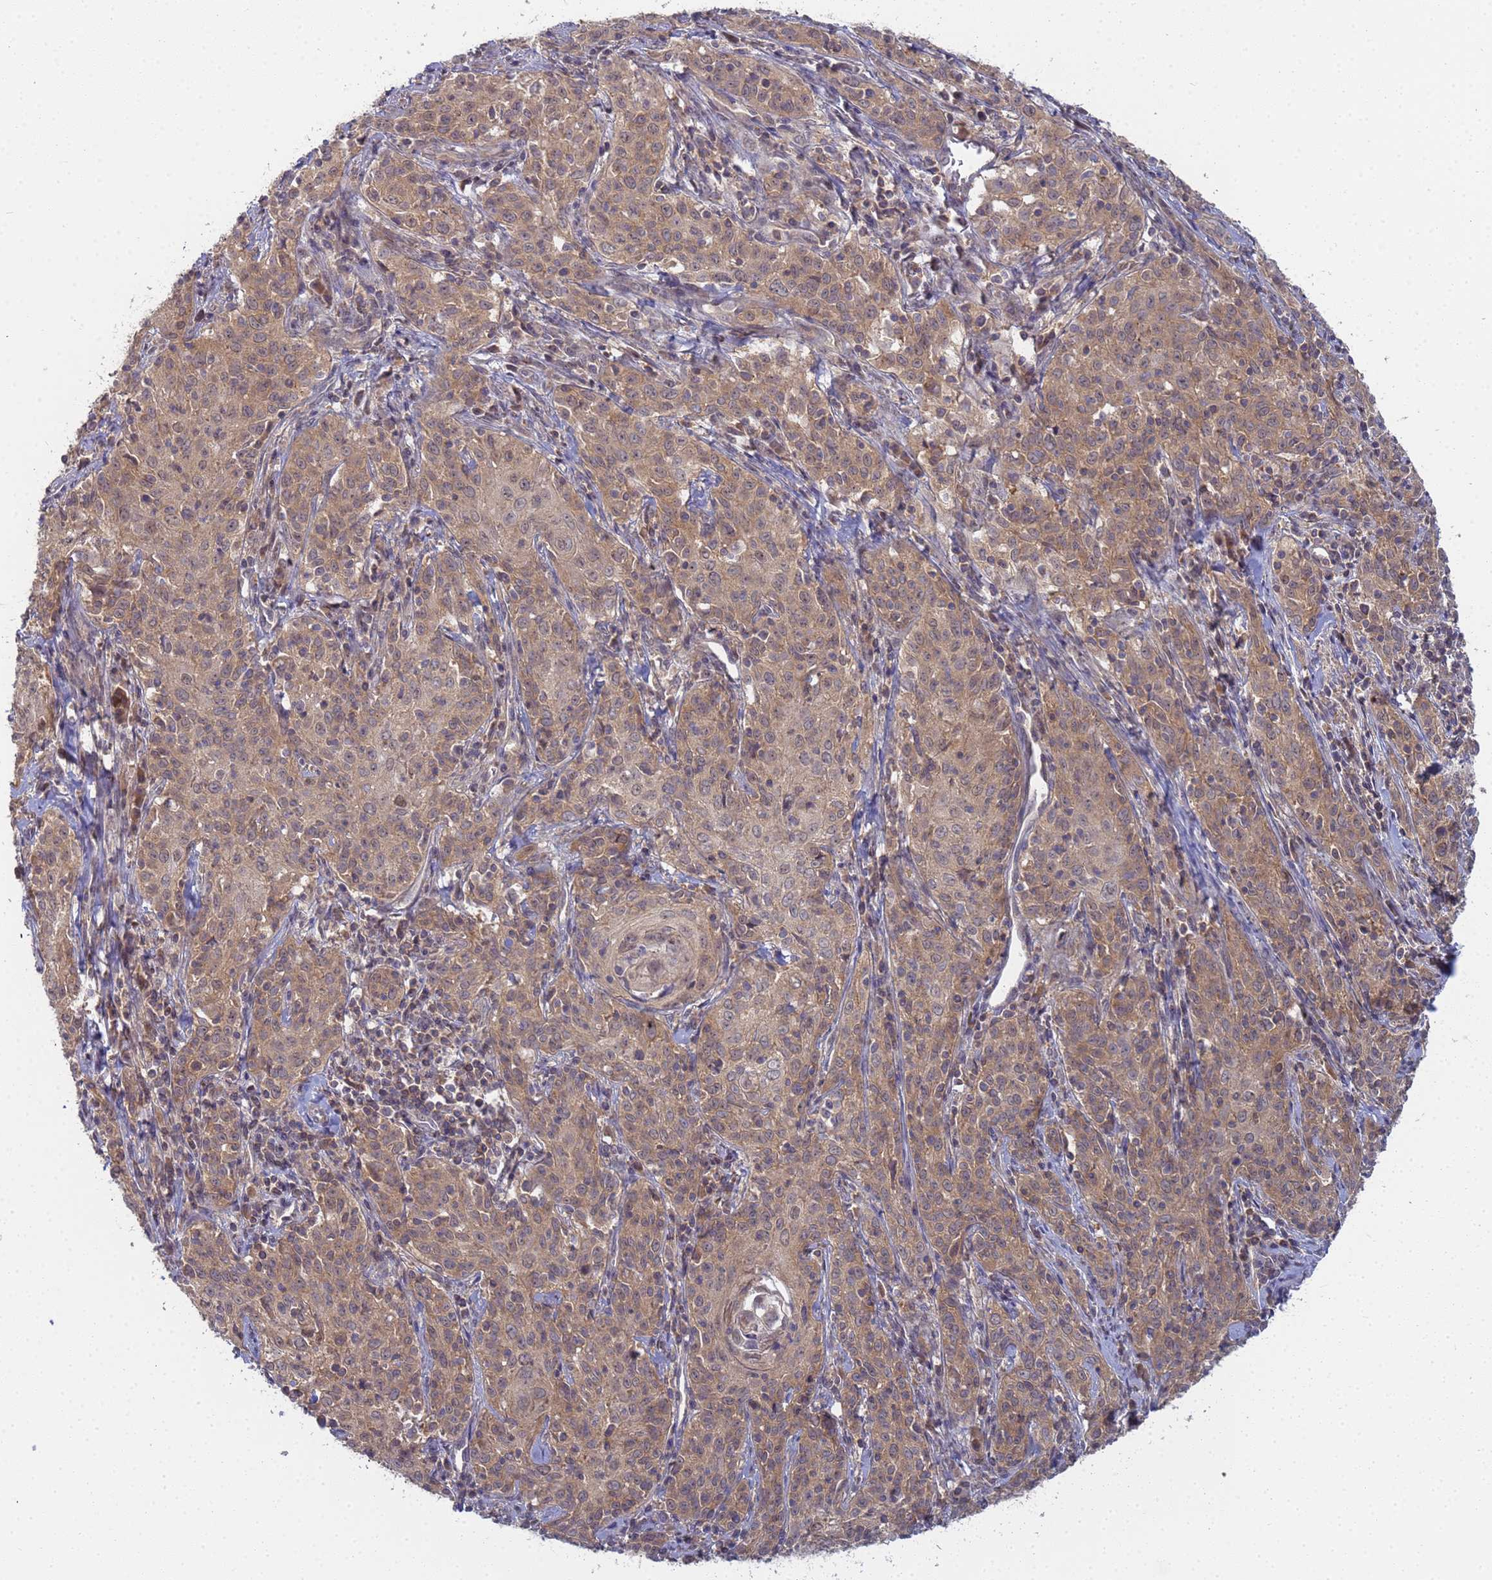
{"staining": {"intensity": "weak", "quantity": ">75%", "location": "cytoplasmic/membranous"}, "tissue": "cervical cancer", "cell_type": "Tumor cells", "image_type": "cancer", "snomed": [{"axis": "morphology", "description": "Squamous cell carcinoma, NOS"}, {"axis": "topography", "description": "Cervix"}], "caption": "Weak cytoplasmic/membranous positivity for a protein is seen in approximately >75% of tumor cells of cervical squamous cell carcinoma using immunohistochemistry.", "gene": "SHARPIN", "patient": {"sex": "female", "age": 57}}